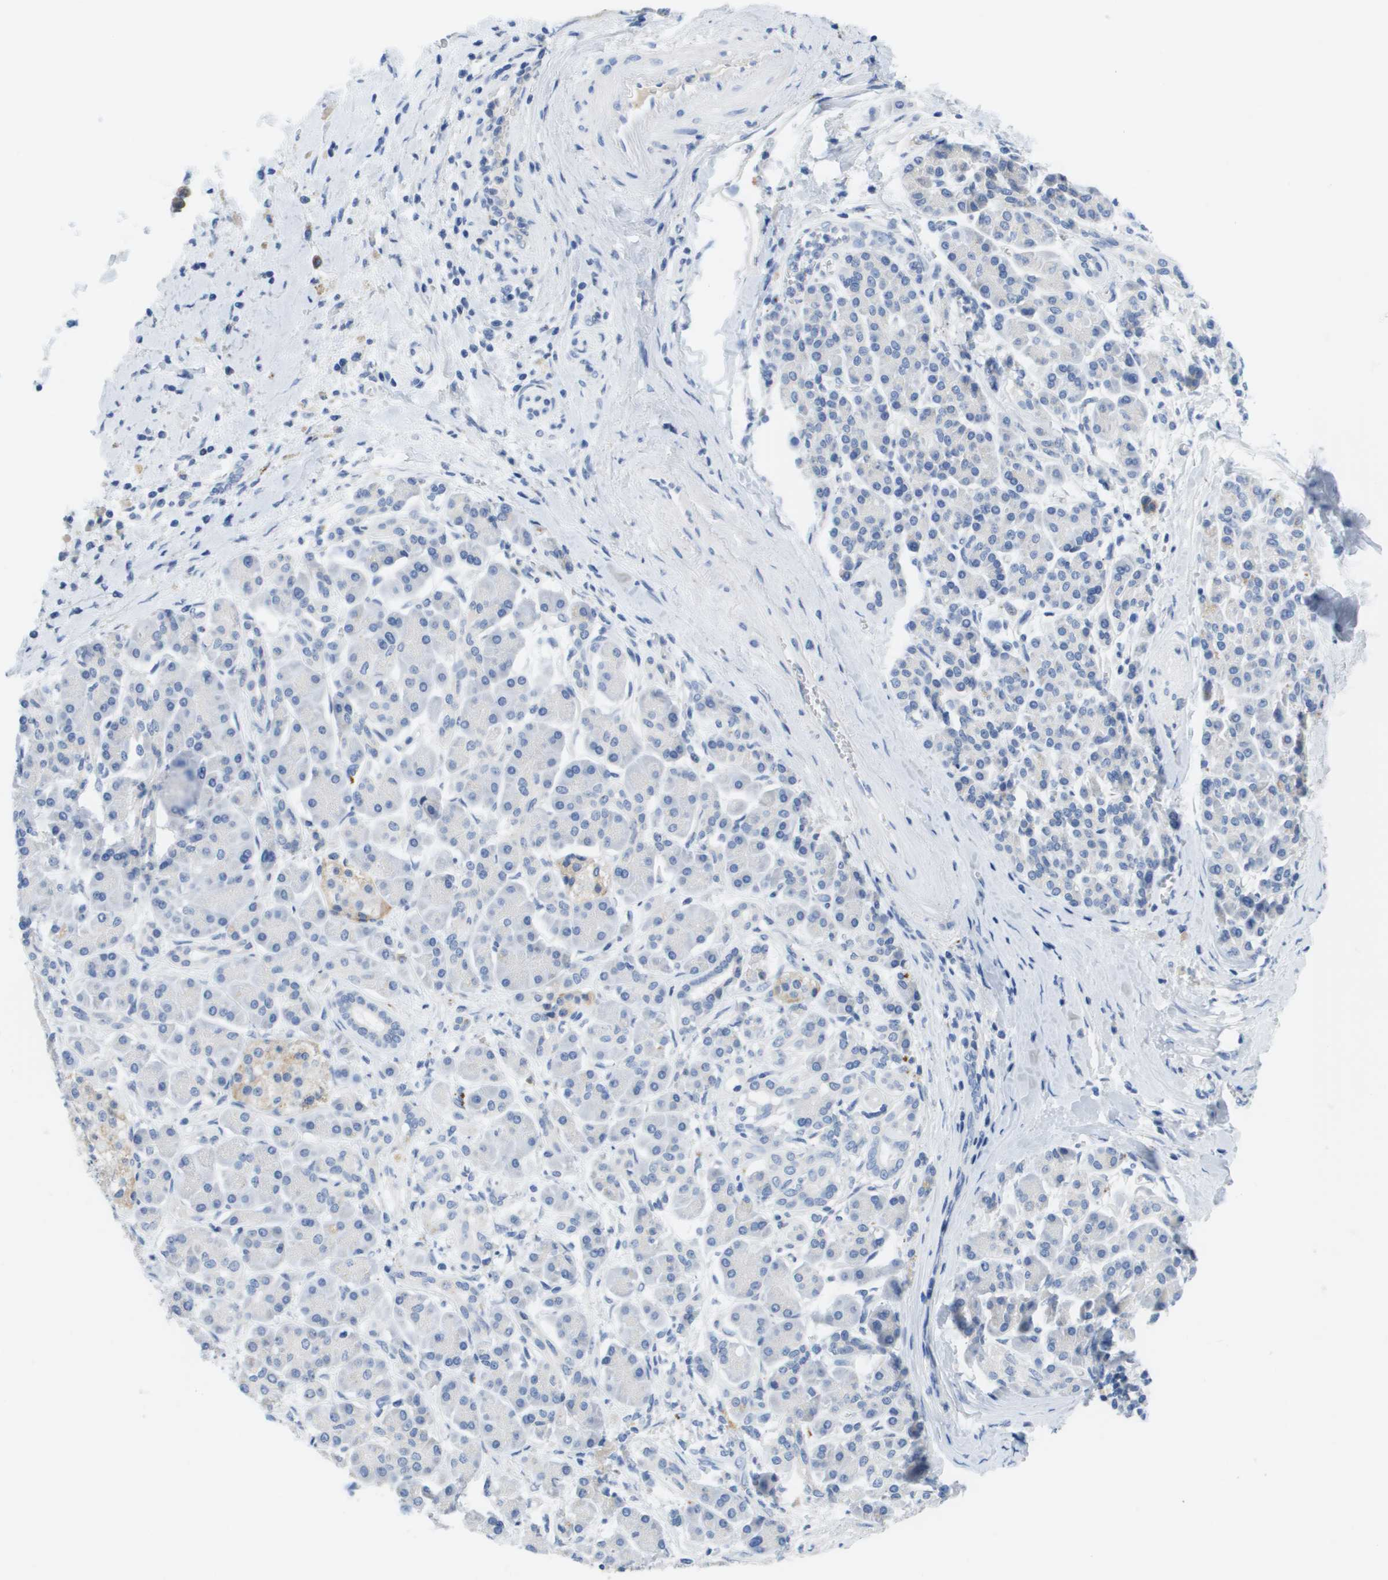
{"staining": {"intensity": "negative", "quantity": "none", "location": "none"}, "tissue": "pancreatic cancer", "cell_type": "Tumor cells", "image_type": "cancer", "snomed": [{"axis": "morphology", "description": "Adenocarcinoma, NOS"}, {"axis": "topography", "description": "Pancreas"}], "caption": "The micrograph displays no staining of tumor cells in adenocarcinoma (pancreatic).", "gene": "MS4A1", "patient": {"sex": "male", "age": 55}}